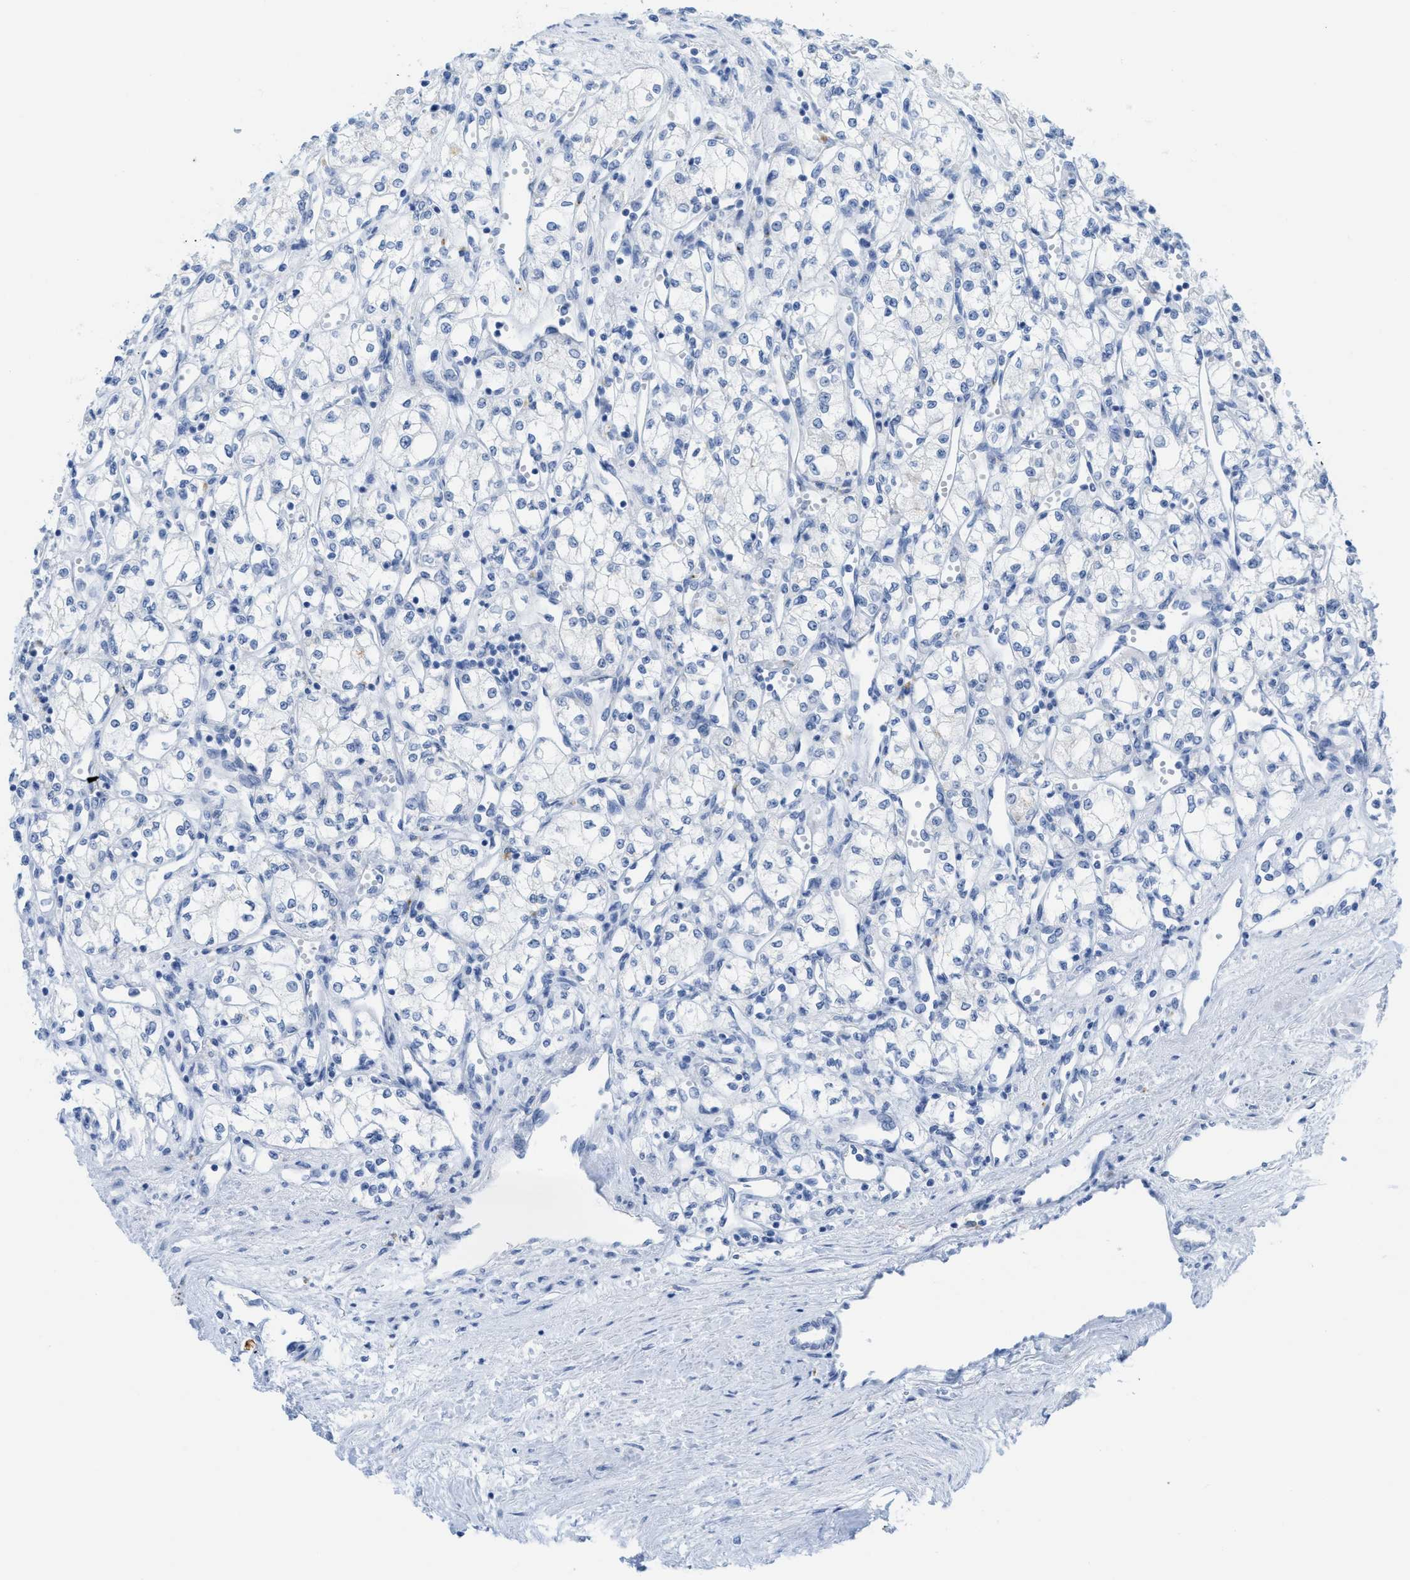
{"staining": {"intensity": "negative", "quantity": "none", "location": "none"}, "tissue": "renal cancer", "cell_type": "Tumor cells", "image_type": "cancer", "snomed": [{"axis": "morphology", "description": "Adenocarcinoma, NOS"}, {"axis": "topography", "description": "Kidney"}], "caption": "This is an immunohistochemistry histopathology image of human adenocarcinoma (renal). There is no expression in tumor cells.", "gene": "WDR4", "patient": {"sex": "male", "age": 59}}